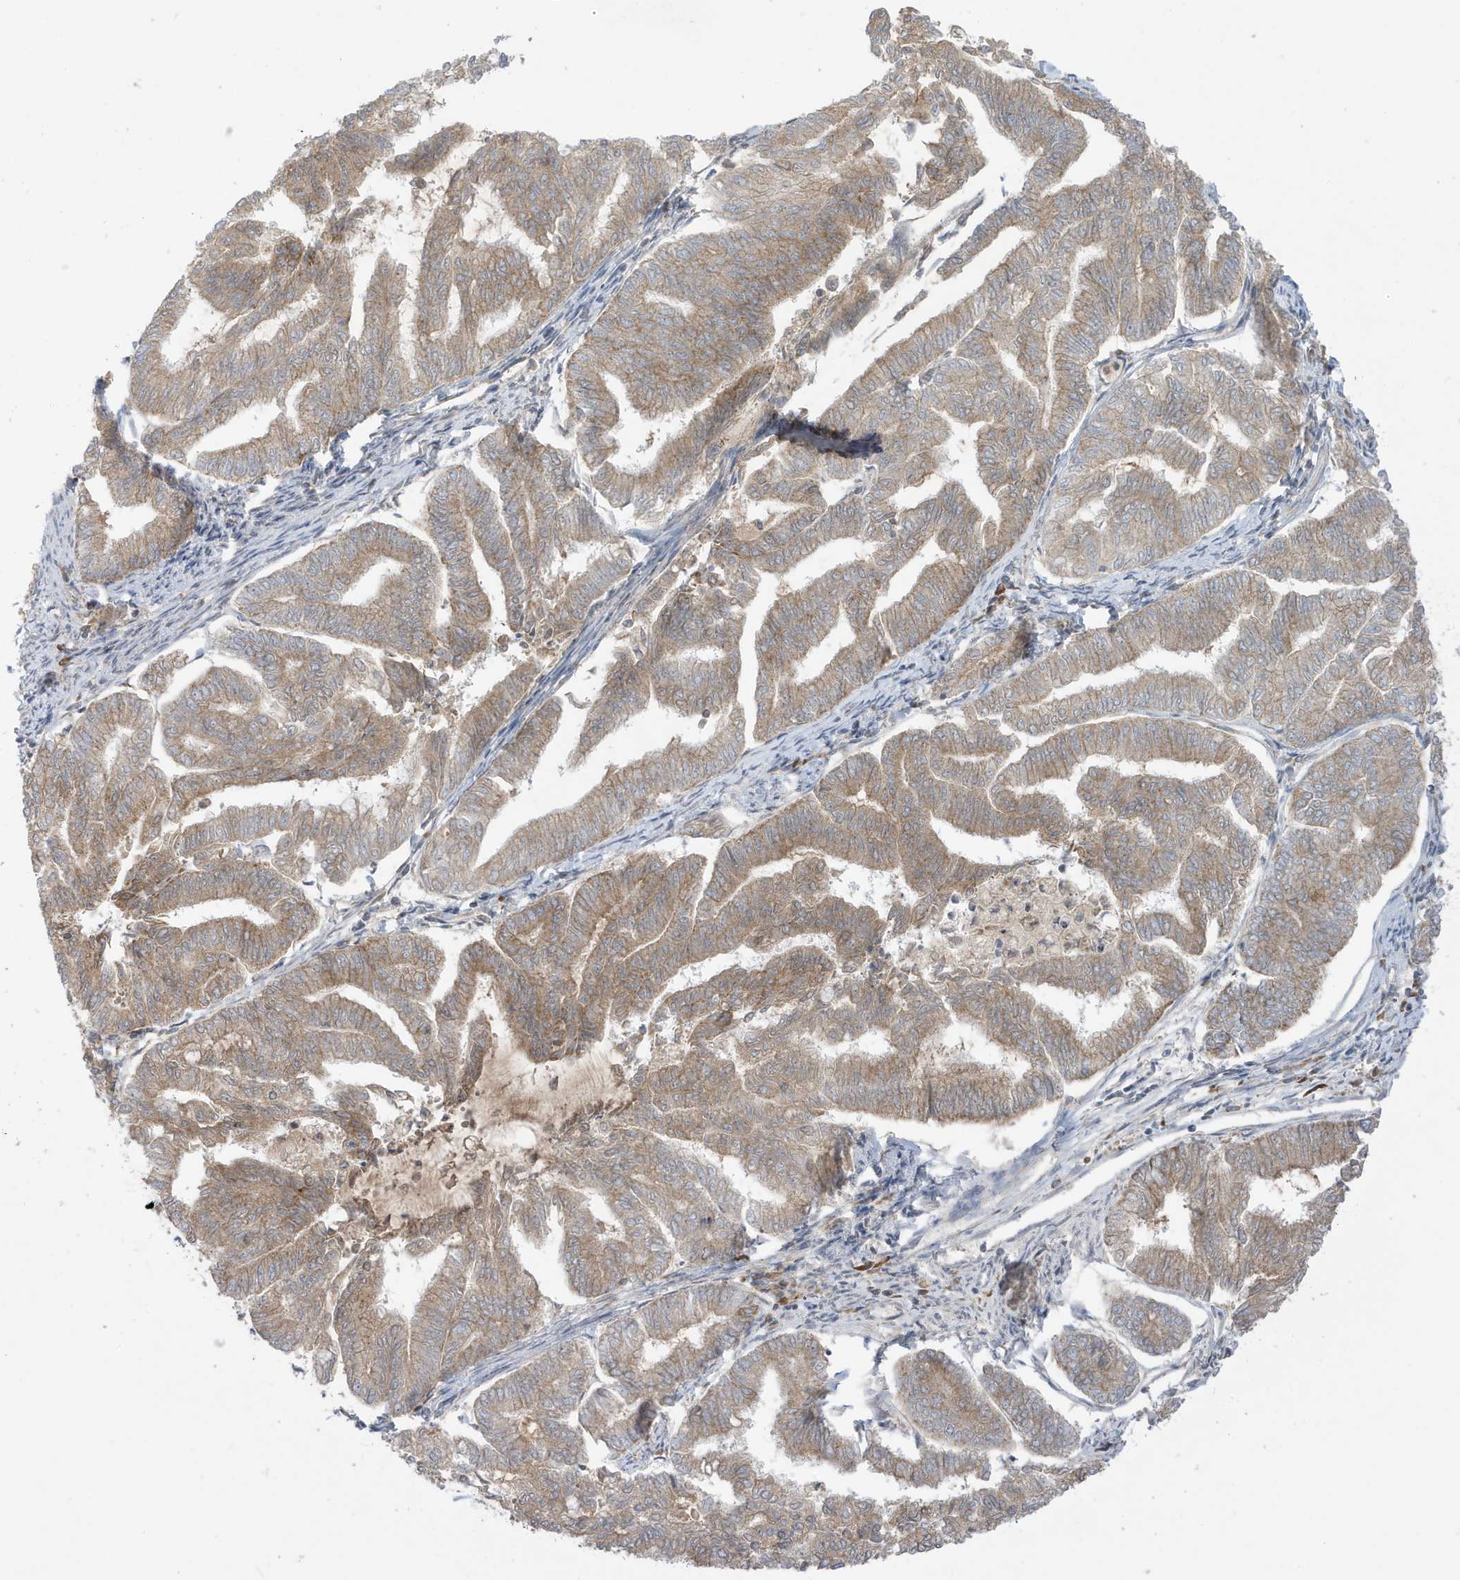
{"staining": {"intensity": "moderate", "quantity": ">75%", "location": "cytoplasmic/membranous"}, "tissue": "endometrial cancer", "cell_type": "Tumor cells", "image_type": "cancer", "snomed": [{"axis": "morphology", "description": "Adenocarcinoma, NOS"}, {"axis": "topography", "description": "Endometrium"}], "caption": "Immunohistochemical staining of endometrial adenocarcinoma shows medium levels of moderate cytoplasmic/membranous staining in about >75% of tumor cells. (DAB IHC, brown staining for protein, blue staining for nuclei).", "gene": "NPPC", "patient": {"sex": "female", "age": 79}}